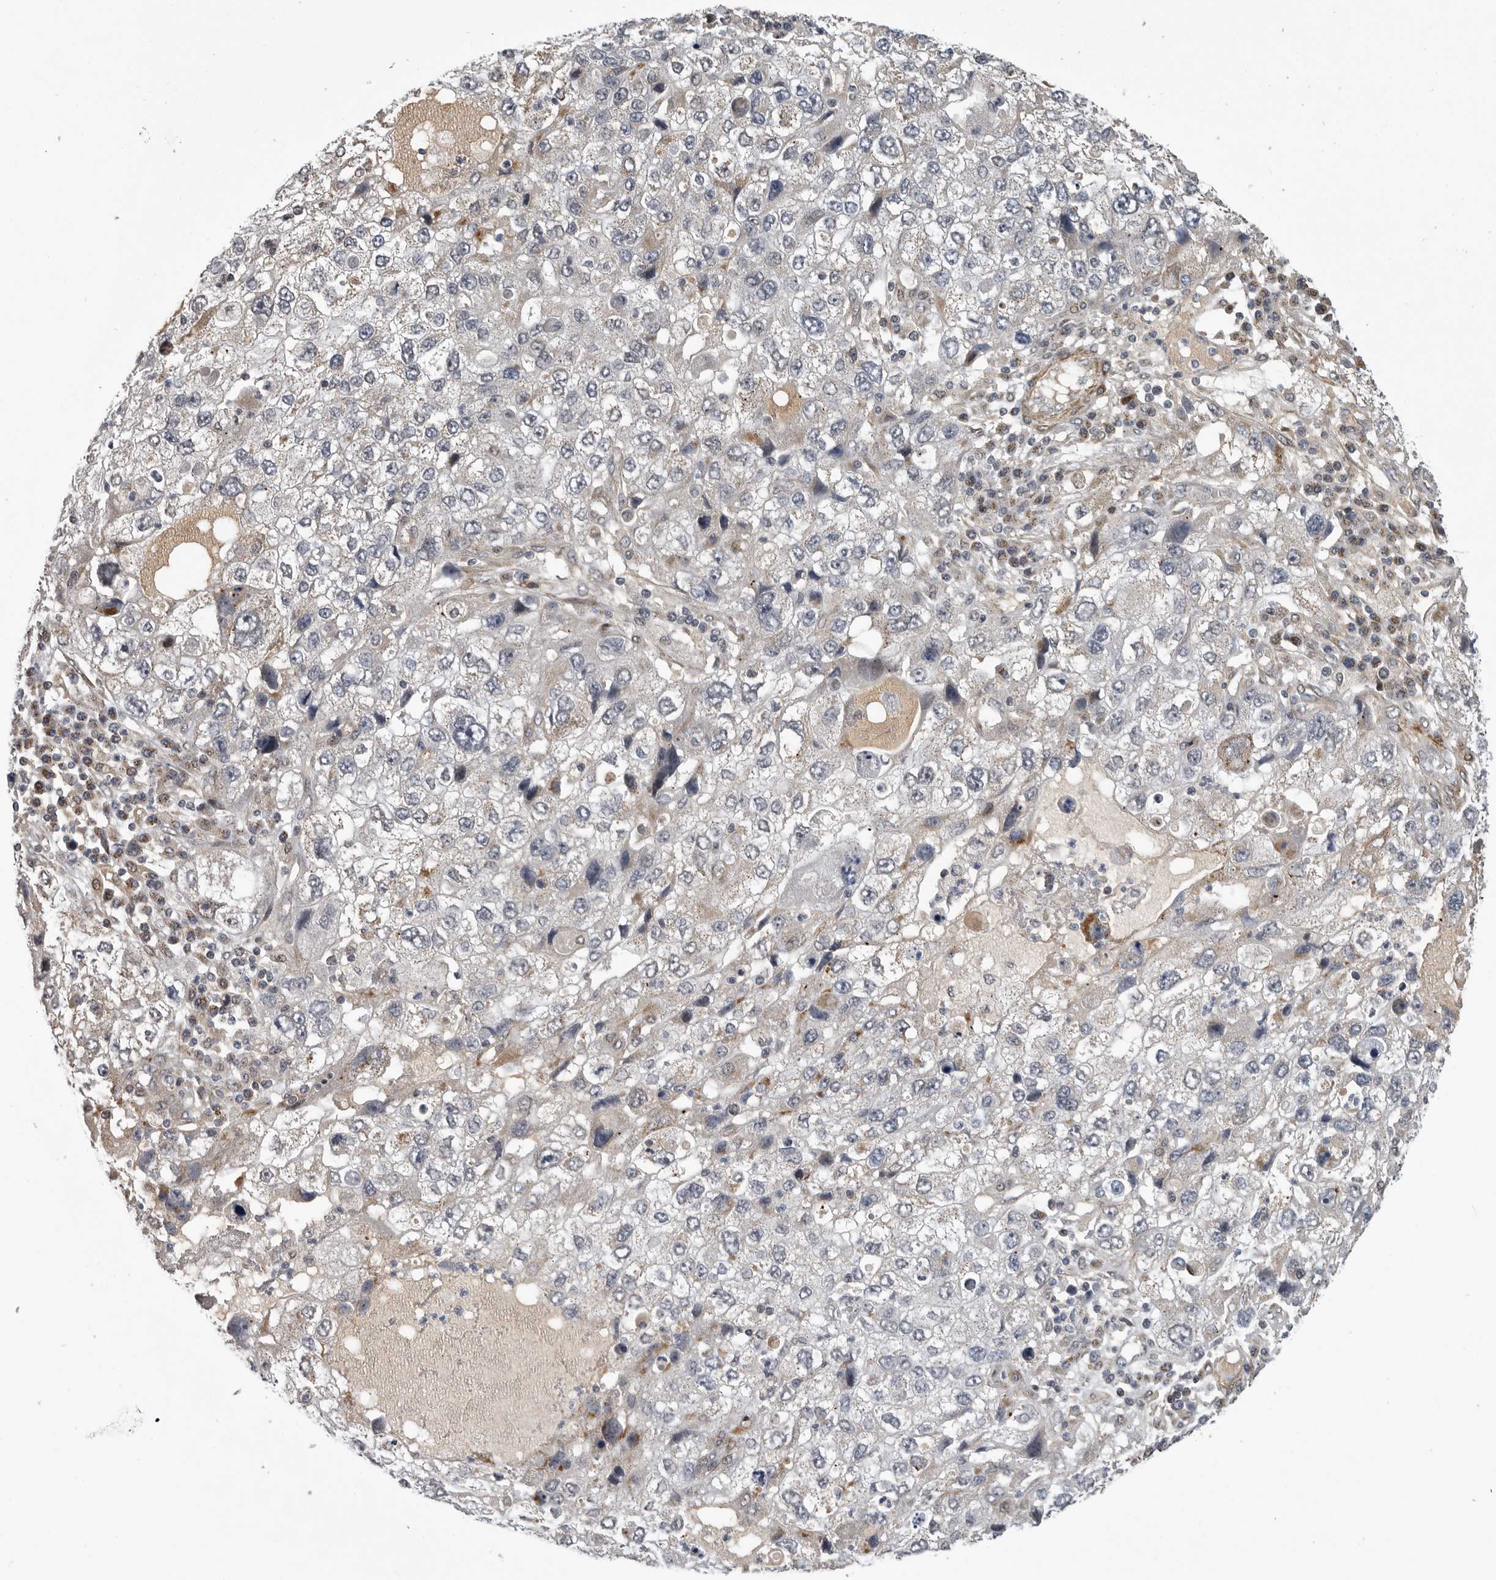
{"staining": {"intensity": "negative", "quantity": "none", "location": "none"}, "tissue": "endometrial cancer", "cell_type": "Tumor cells", "image_type": "cancer", "snomed": [{"axis": "morphology", "description": "Adenocarcinoma, NOS"}, {"axis": "topography", "description": "Endometrium"}], "caption": "Micrograph shows no significant protein positivity in tumor cells of endometrial cancer.", "gene": "TMPRSS11F", "patient": {"sex": "female", "age": 49}}